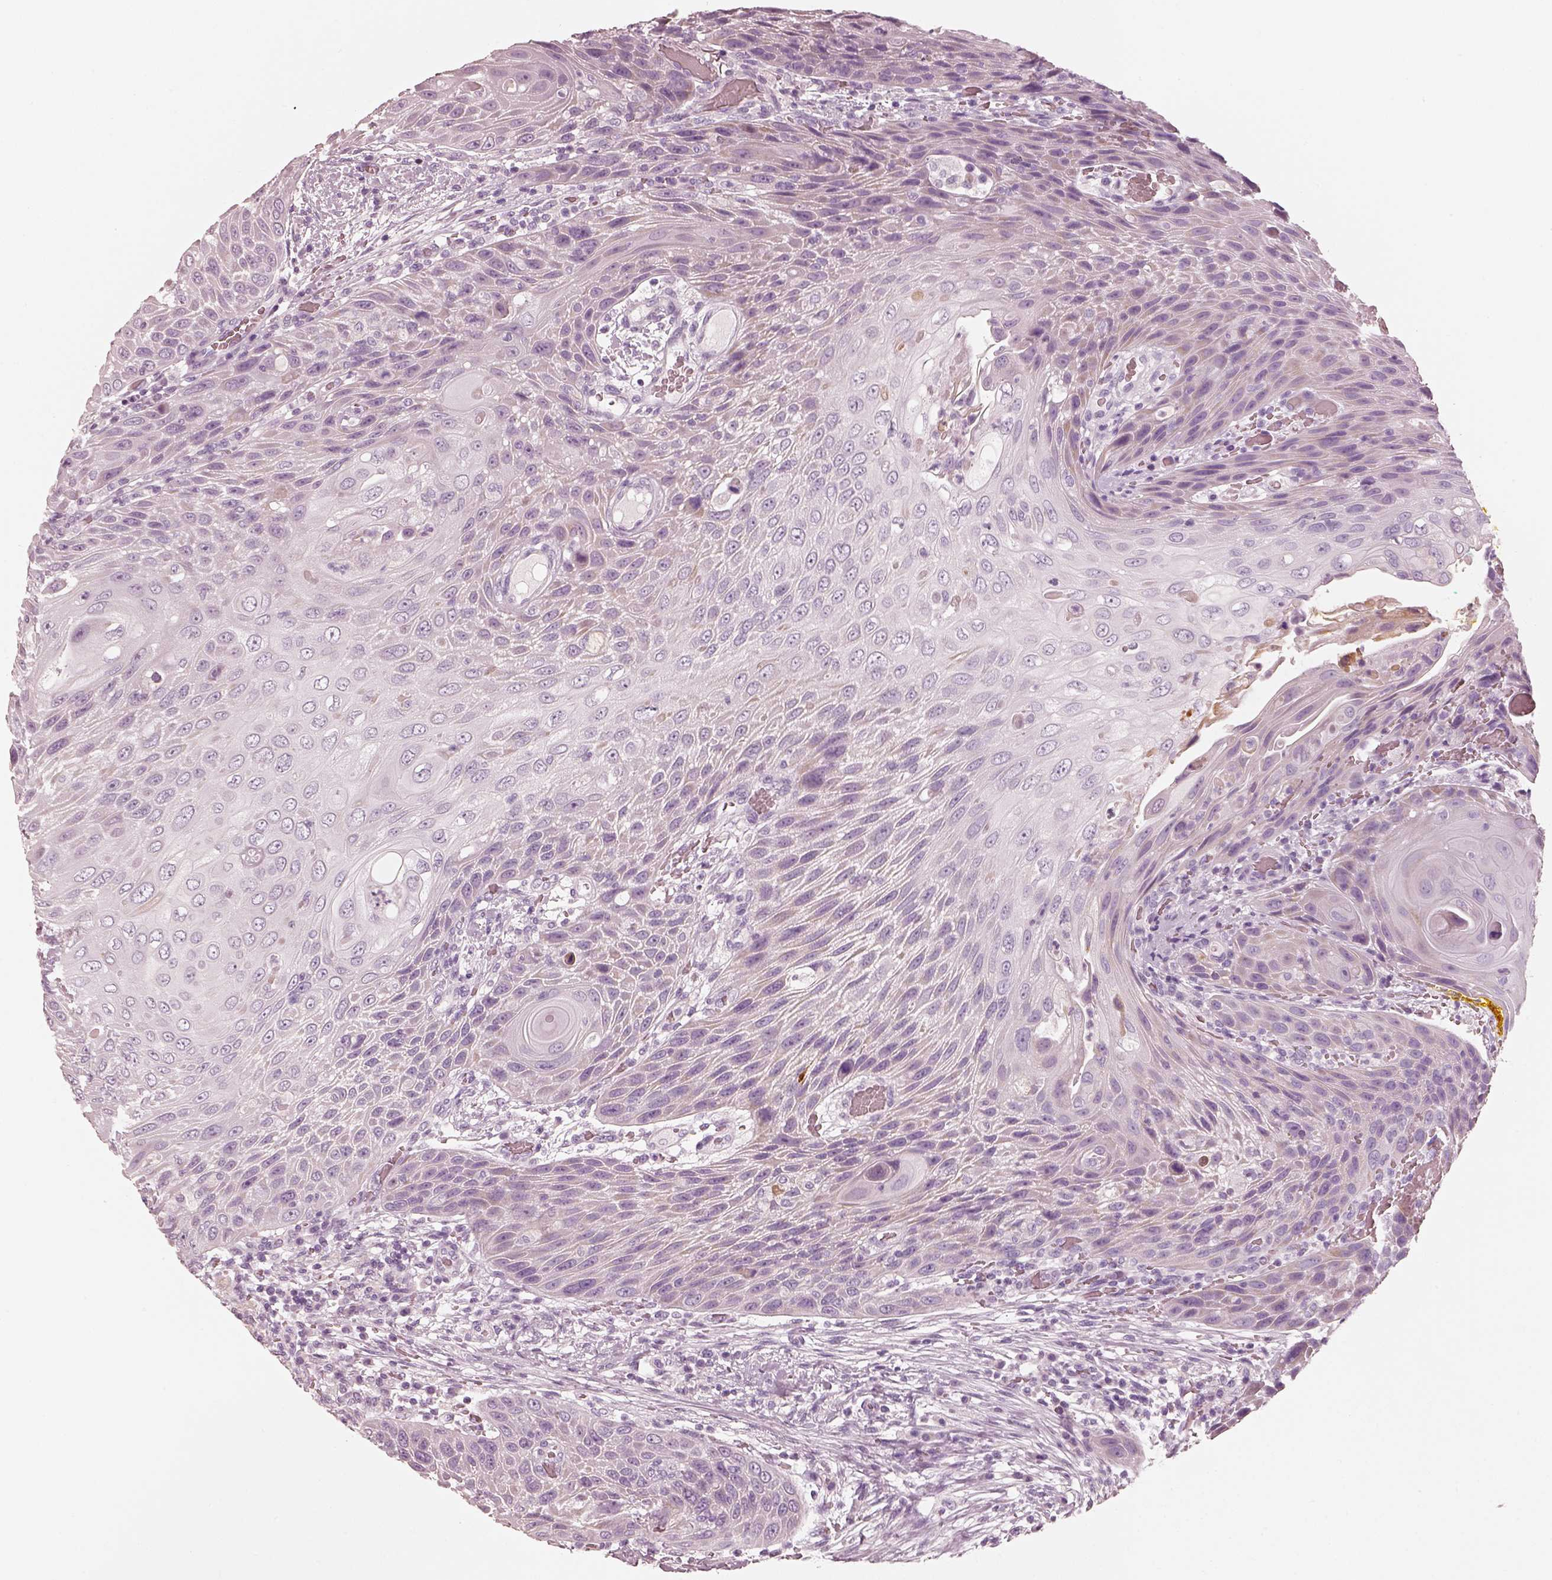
{"staining": {"intensity": "negative", "quantity": "none", "location": "none"}, "tissue": "head and neck cancer", "cell_type": "Tumor cells", "image_type": "cancer", "snomed": [{"axis": "morphology", "description": "Squamous cell carcinoma, NOS"}, {"axis": "topography", "description": "Head-Neck"}], "caption": "IHC histopathology image of neoplastic tissue: squamous cell carcinoma (head and neck) stained with DAB demonstrates no significant protein expression in tumor cells.", "gene": "R3HDML", "patient": {"sex": "male", "age": 69}}